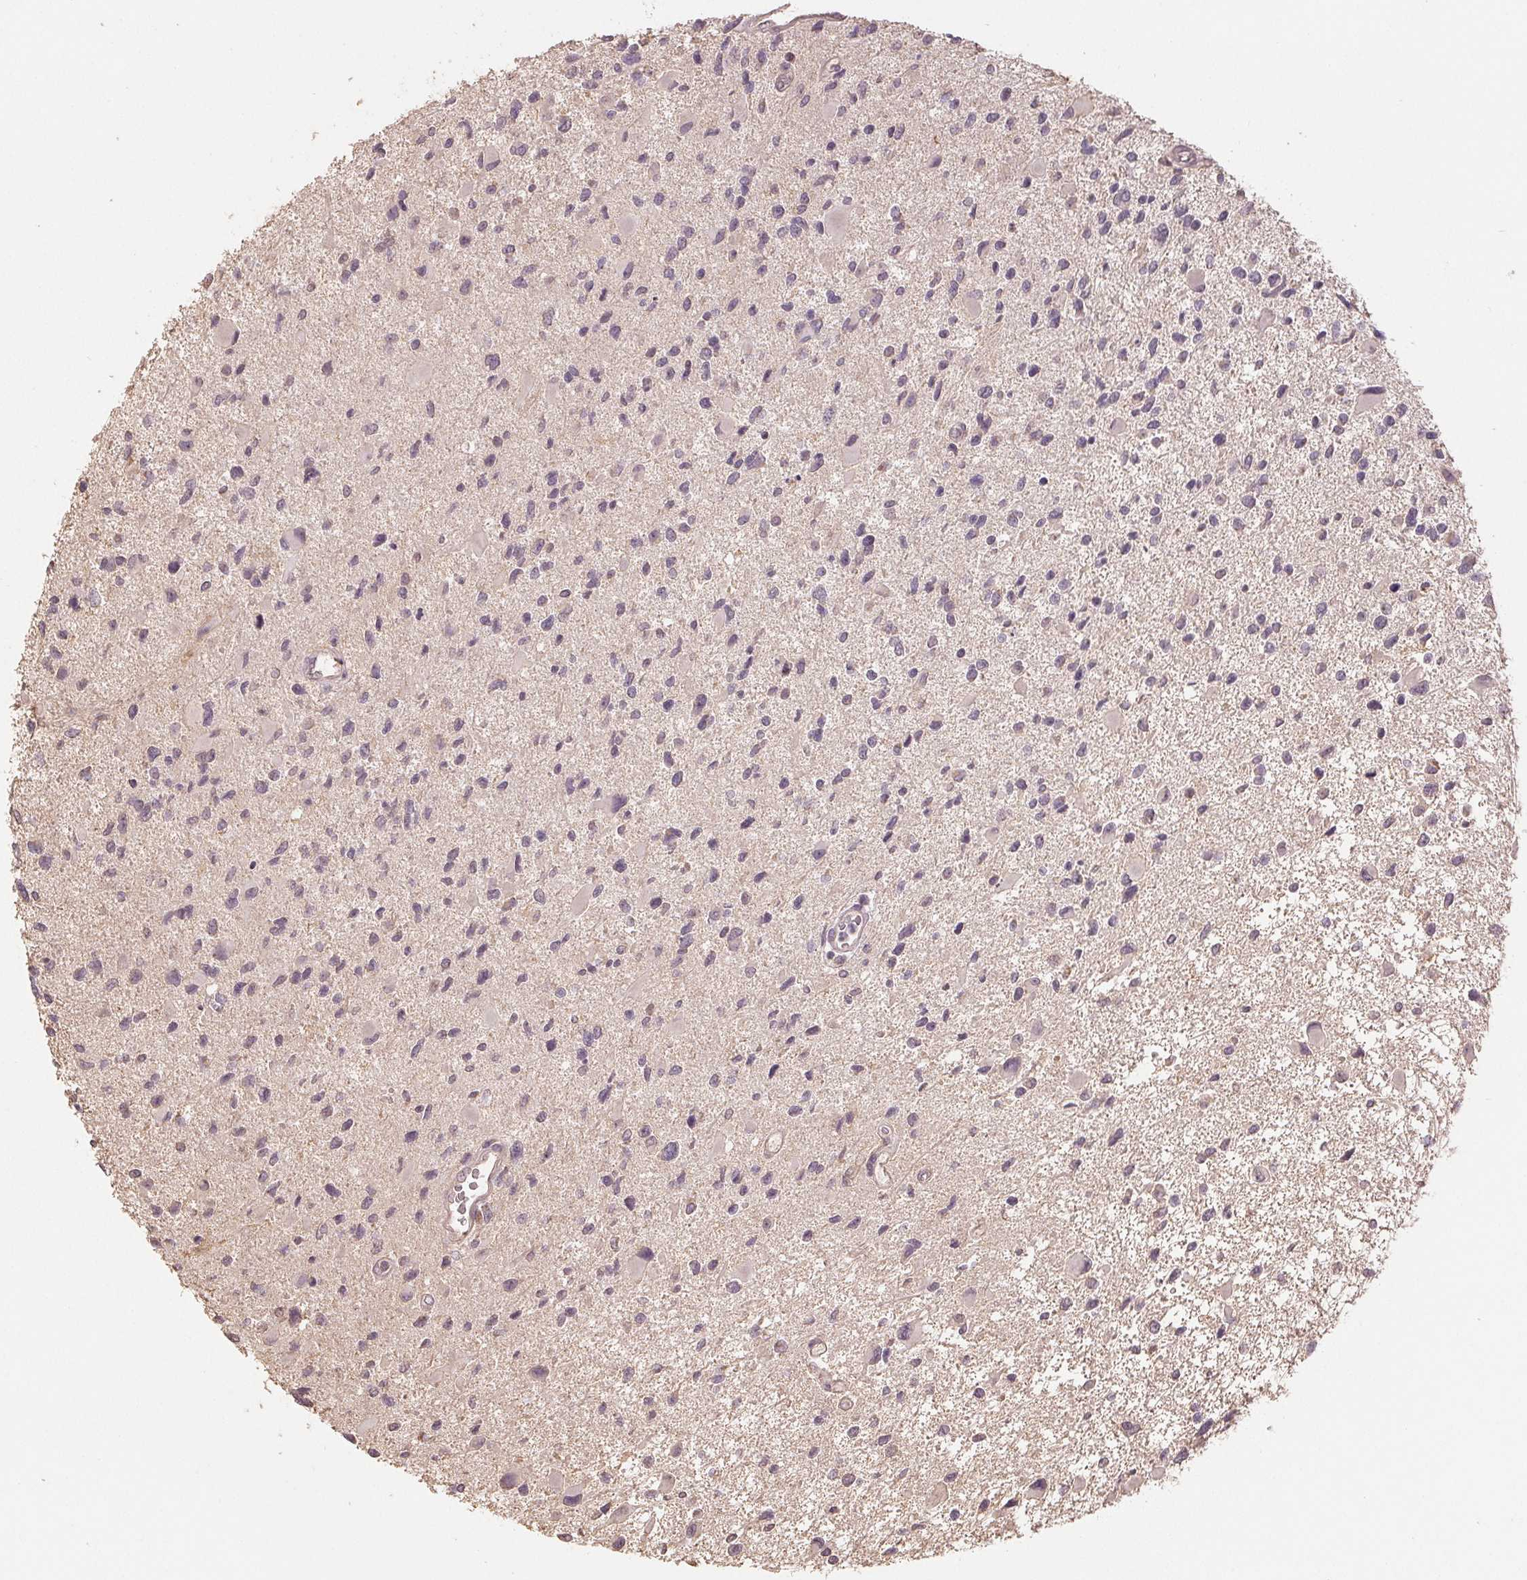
{"staining": {"intensity": "weak", "quantity": "<25%", "location": "nuclear"}, "tissue": "glioma", "cell_type": "Tumor cells", "image_type": "cancer", "snomed": [{"axis": "morphology", "description": "Glioma, malignant, Low grade"}, {"axis": "topography", "description": "Brain"}], "caption": "A photomicrograph of glioma stained for a protein demonstrates no brown staining in tumor cells.", "gene": "COX14", "patient": {"sex": "female", "age": 32}}